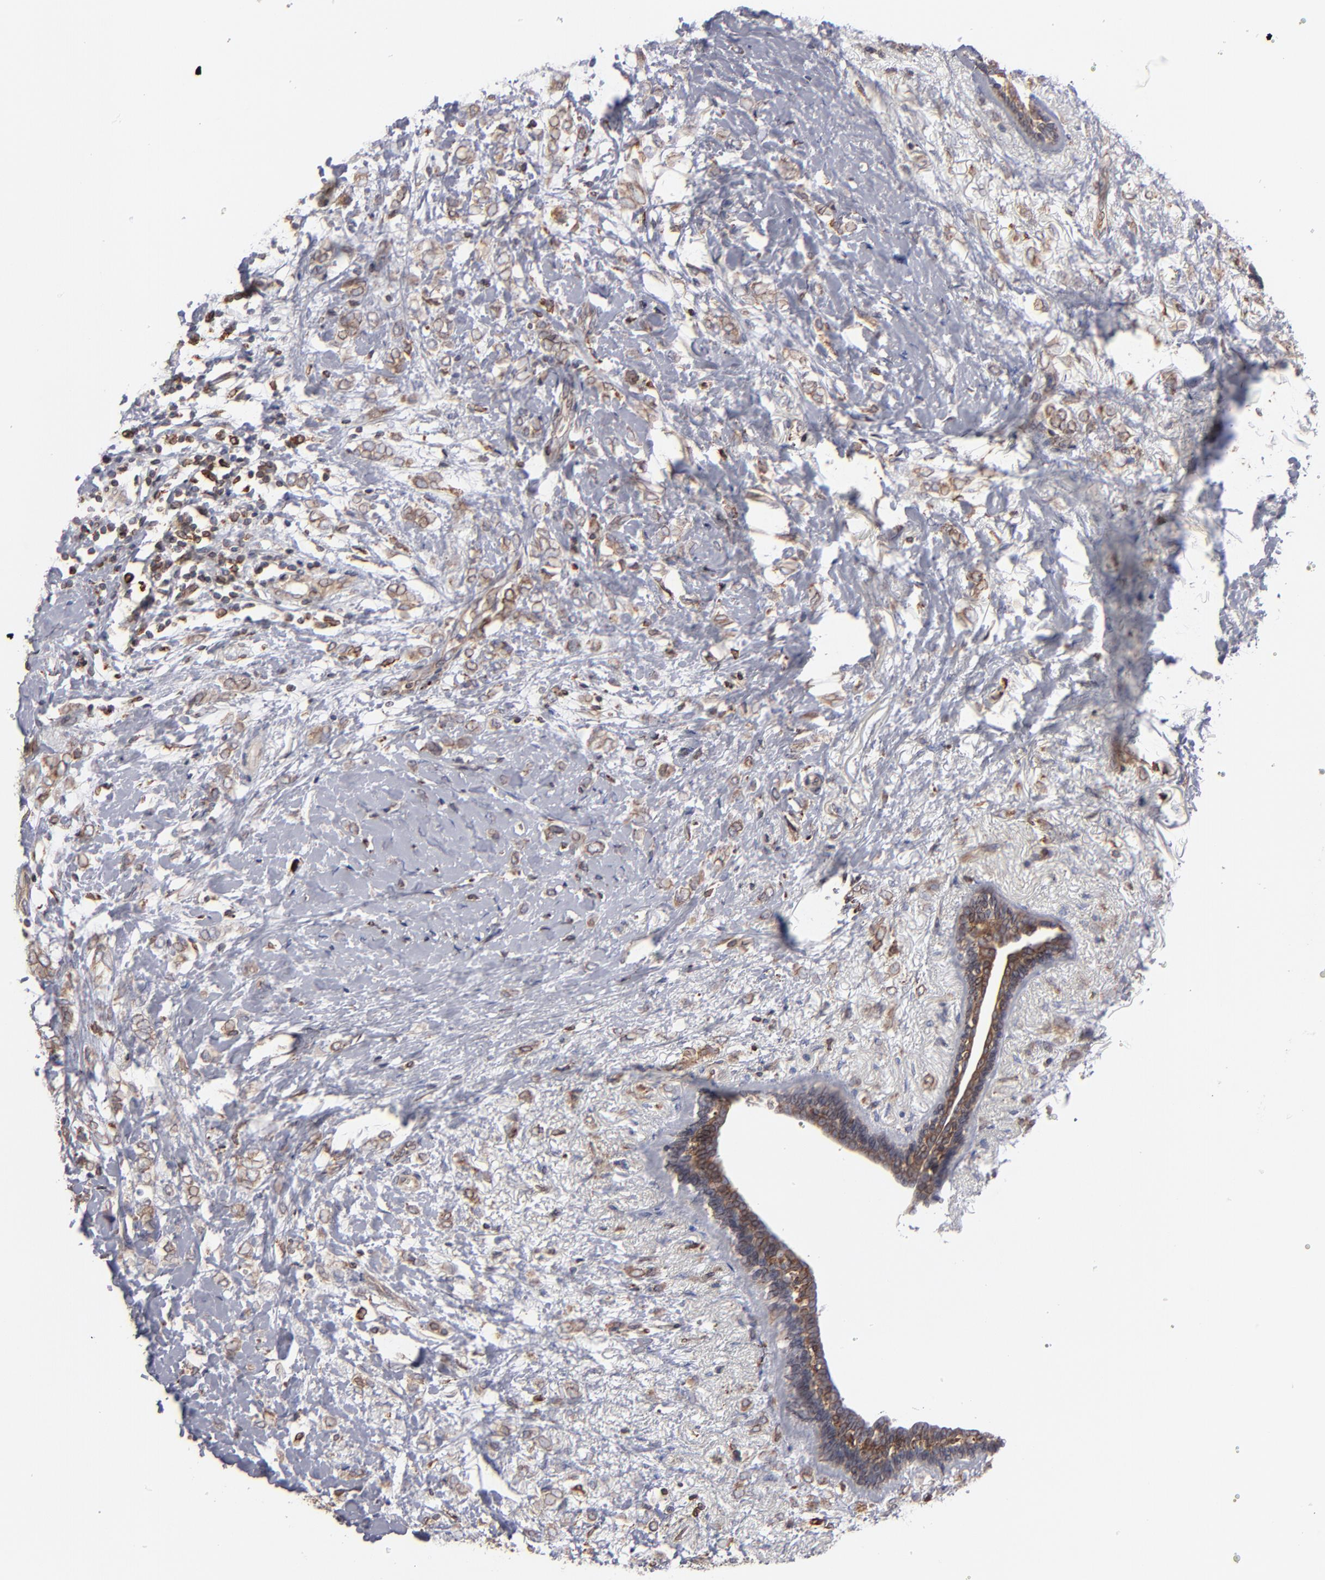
{"staining": {"intensity": "moderate", "quantity": ">75%", "location": "cytoplasmic/membranous"}, "tissue": "breast cancer", "cell_type": "Tumor cells", "image_type": "cancer", "snomed": [{"axis": "morphology", "description": "Normal tissue, NOS"}, {"axis": "morphology", "description": "Lobular carcinoma"}, {"axis": "topography", "description": "Breast"}], "caption": "Immunohistochemical staining of human breast cancer (lobular carcinoma) reveals medium levels of moderate cytoplasmic/membranous expression in approximately >75% of tumor cells.", "gene": "TMX1", "patient": {"sex": "female", "age": 47}}